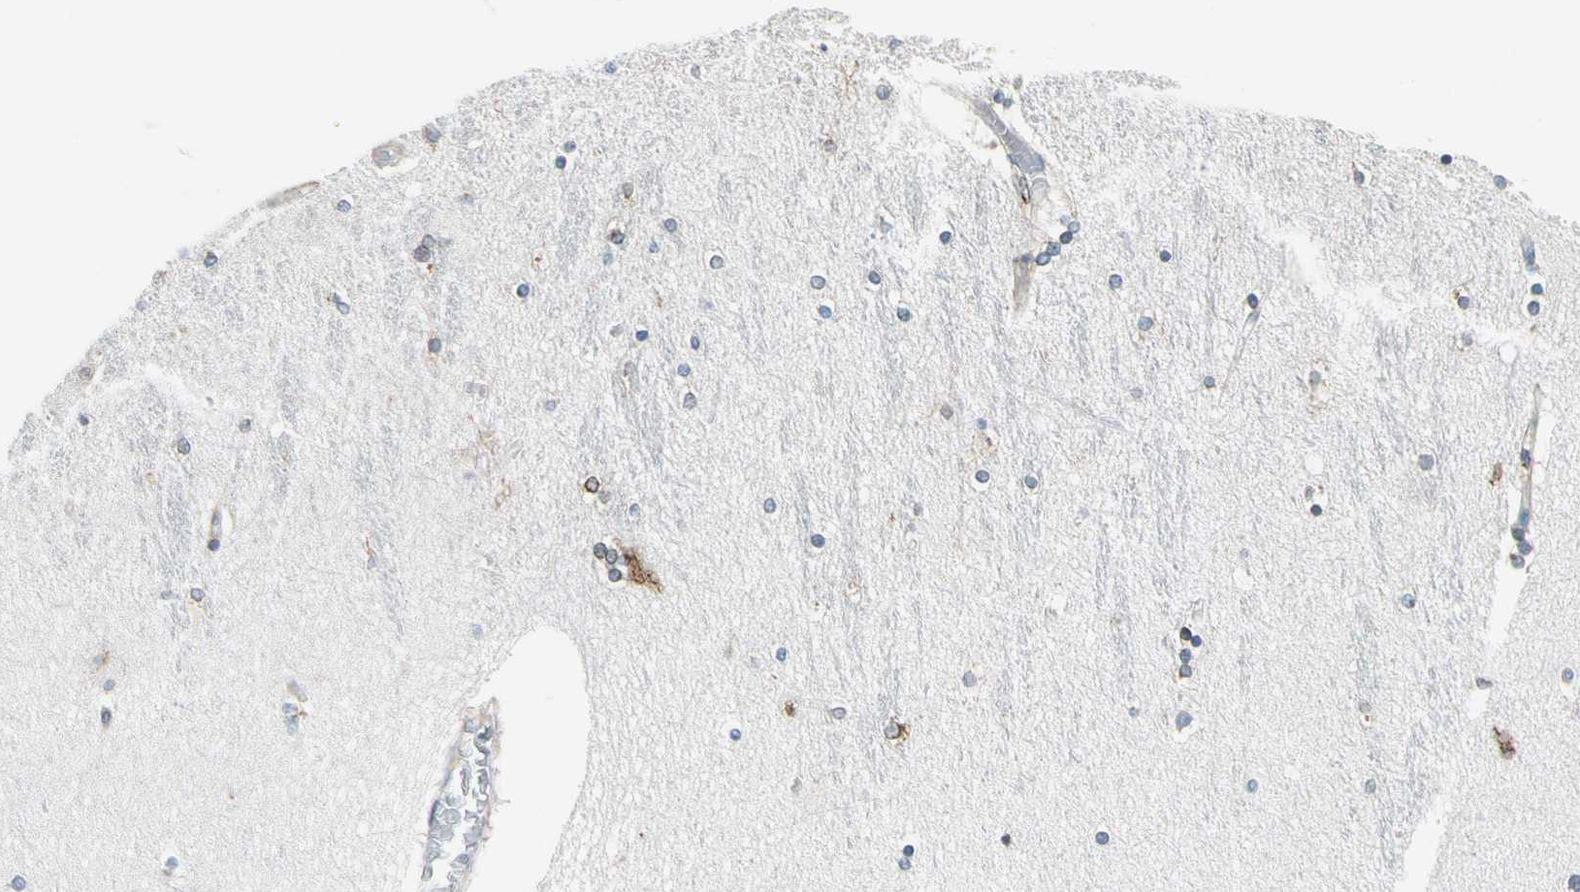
{"staining": {"intensity": "moderate", "quantity": "25%-75%", "location": "cytoplasmic/membranous"}, "tissue": "hippocampus", "cell_type": "Glial cells", "image_type": "normal", "snomed": [{"axis": "morphology", "description": "Normal tissue, NOS"}, {"axis": "topography", "description": "Hippocampus"}], "caption": "An image showing moderate cytoplasmic/membranous staining in about 25%-75% of glial cells in unremarkable hippocampus, as visualized by brown immunohistochemical staining.", "gene": "NUCB1", "patient": {"sex": "female", "age": 54}}